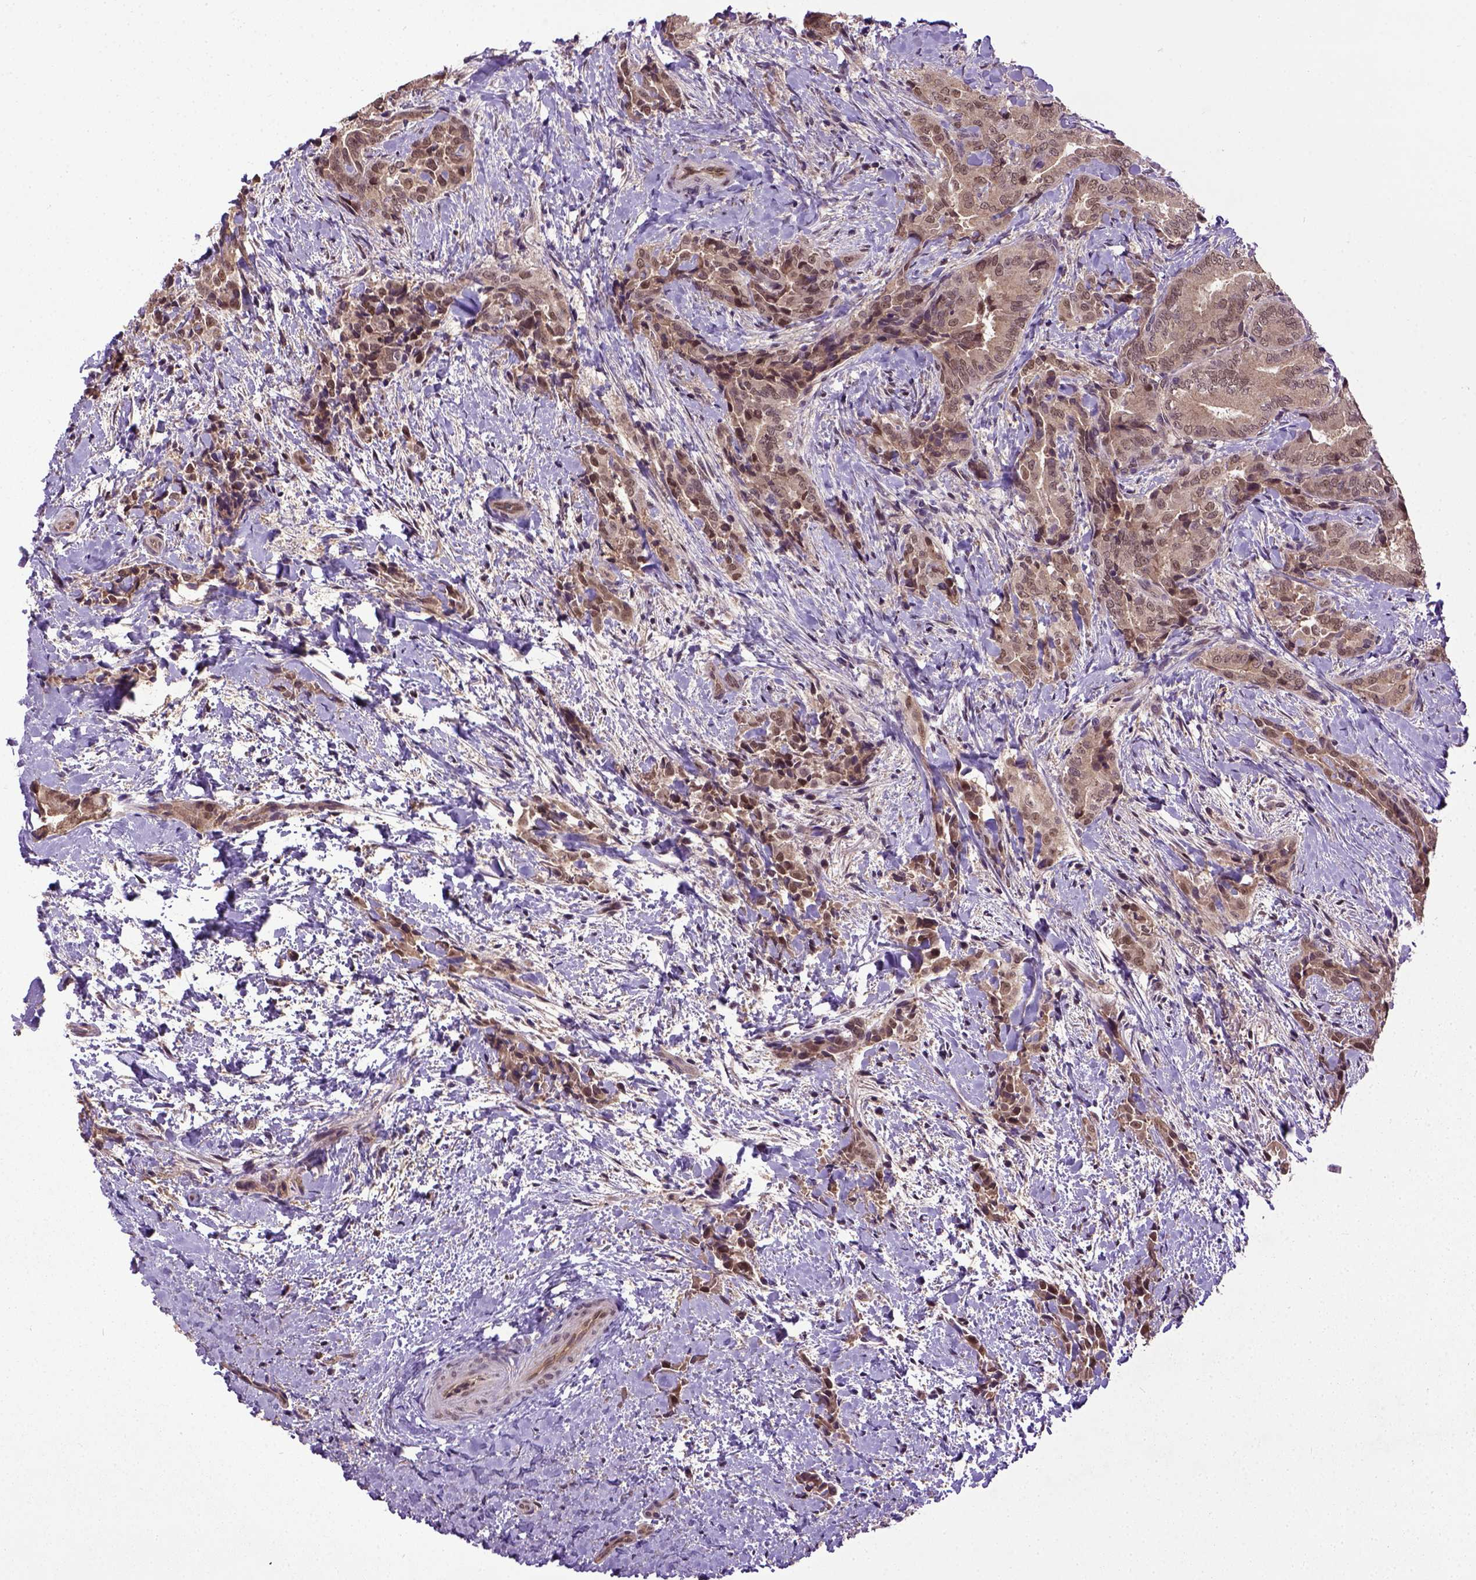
{"staining": {"intensity": "moderate", "quantity": ">75%", "location": "cytoplasmic/membranous,nuclear"}, "tissue": "thyroid cancer", "cell_type": "Tumor cells", "image_type": "cancer", "snomed": [{"axis": "morphology", "description": "Papillary adenocarcinoma, NOS"}, {"axis": "topography", "description": "Thyroid gland"}], "caption": "IHC (DAB) staining of human papillary adenocarcinoma (thyroid) shows moderate cytoplasmic/membranous and nuclear protein positivity in about >75% of tumor cells.", "gene": "UBA3", "patient": {"sex": "male", "age": 61}}